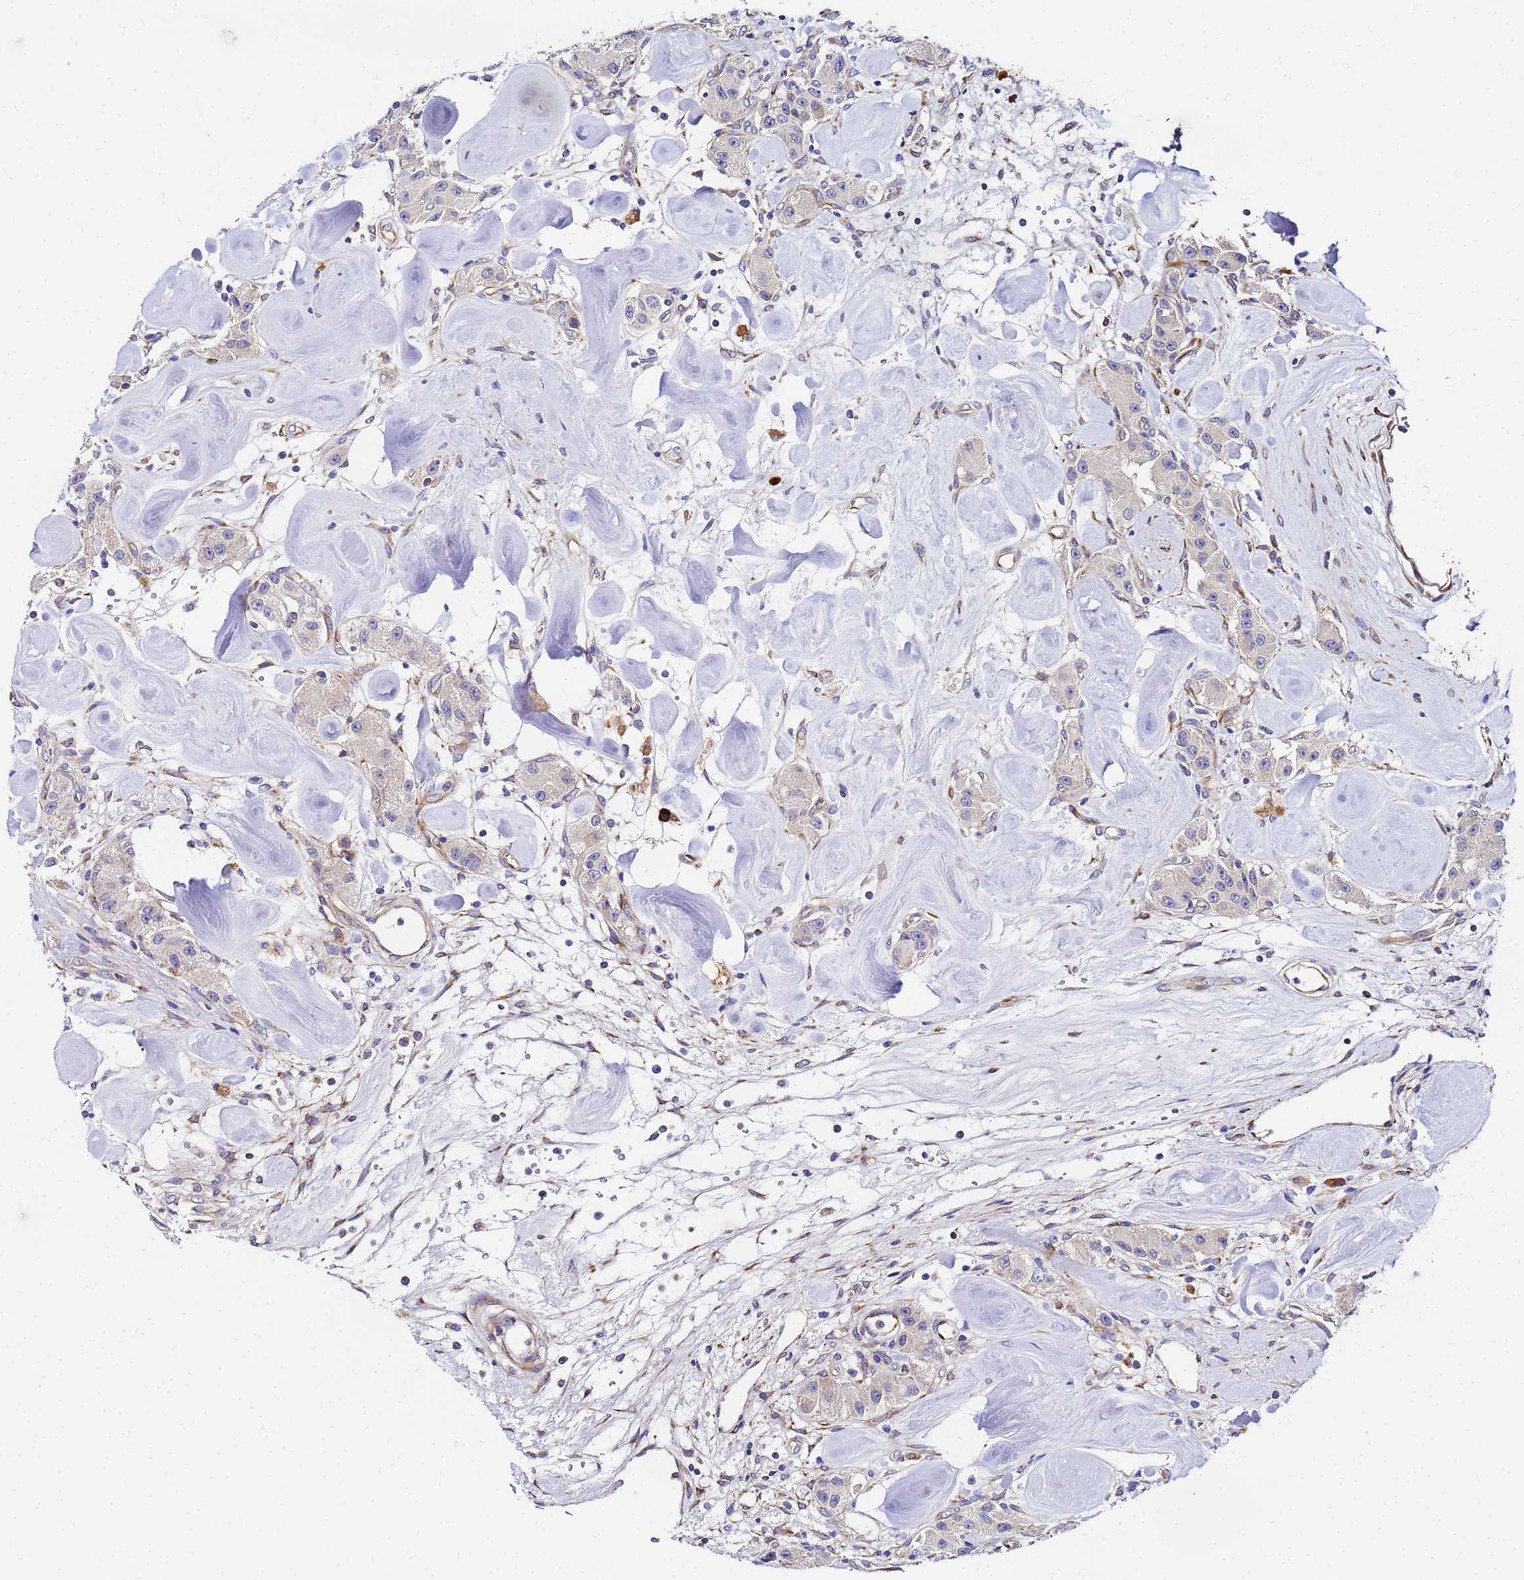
{"staining": {"intensity": "negative", "quantity": "none", "location": "none"}, "tissue": "carcinoid", "cell_type": "Tumor cells", "image_type": "cancer", "snomed": [{"axis": "morphology", "description": "Carcinoid, malignant, NOS"}, {"axis": "topography", "description": "Pancreas"}], "caption": "Immunohistochemistry of human carcinoid (malignant) shows no expression in tumor cells.", "gene": "POM121", "patient": {"sex": "male", "age": 41}}